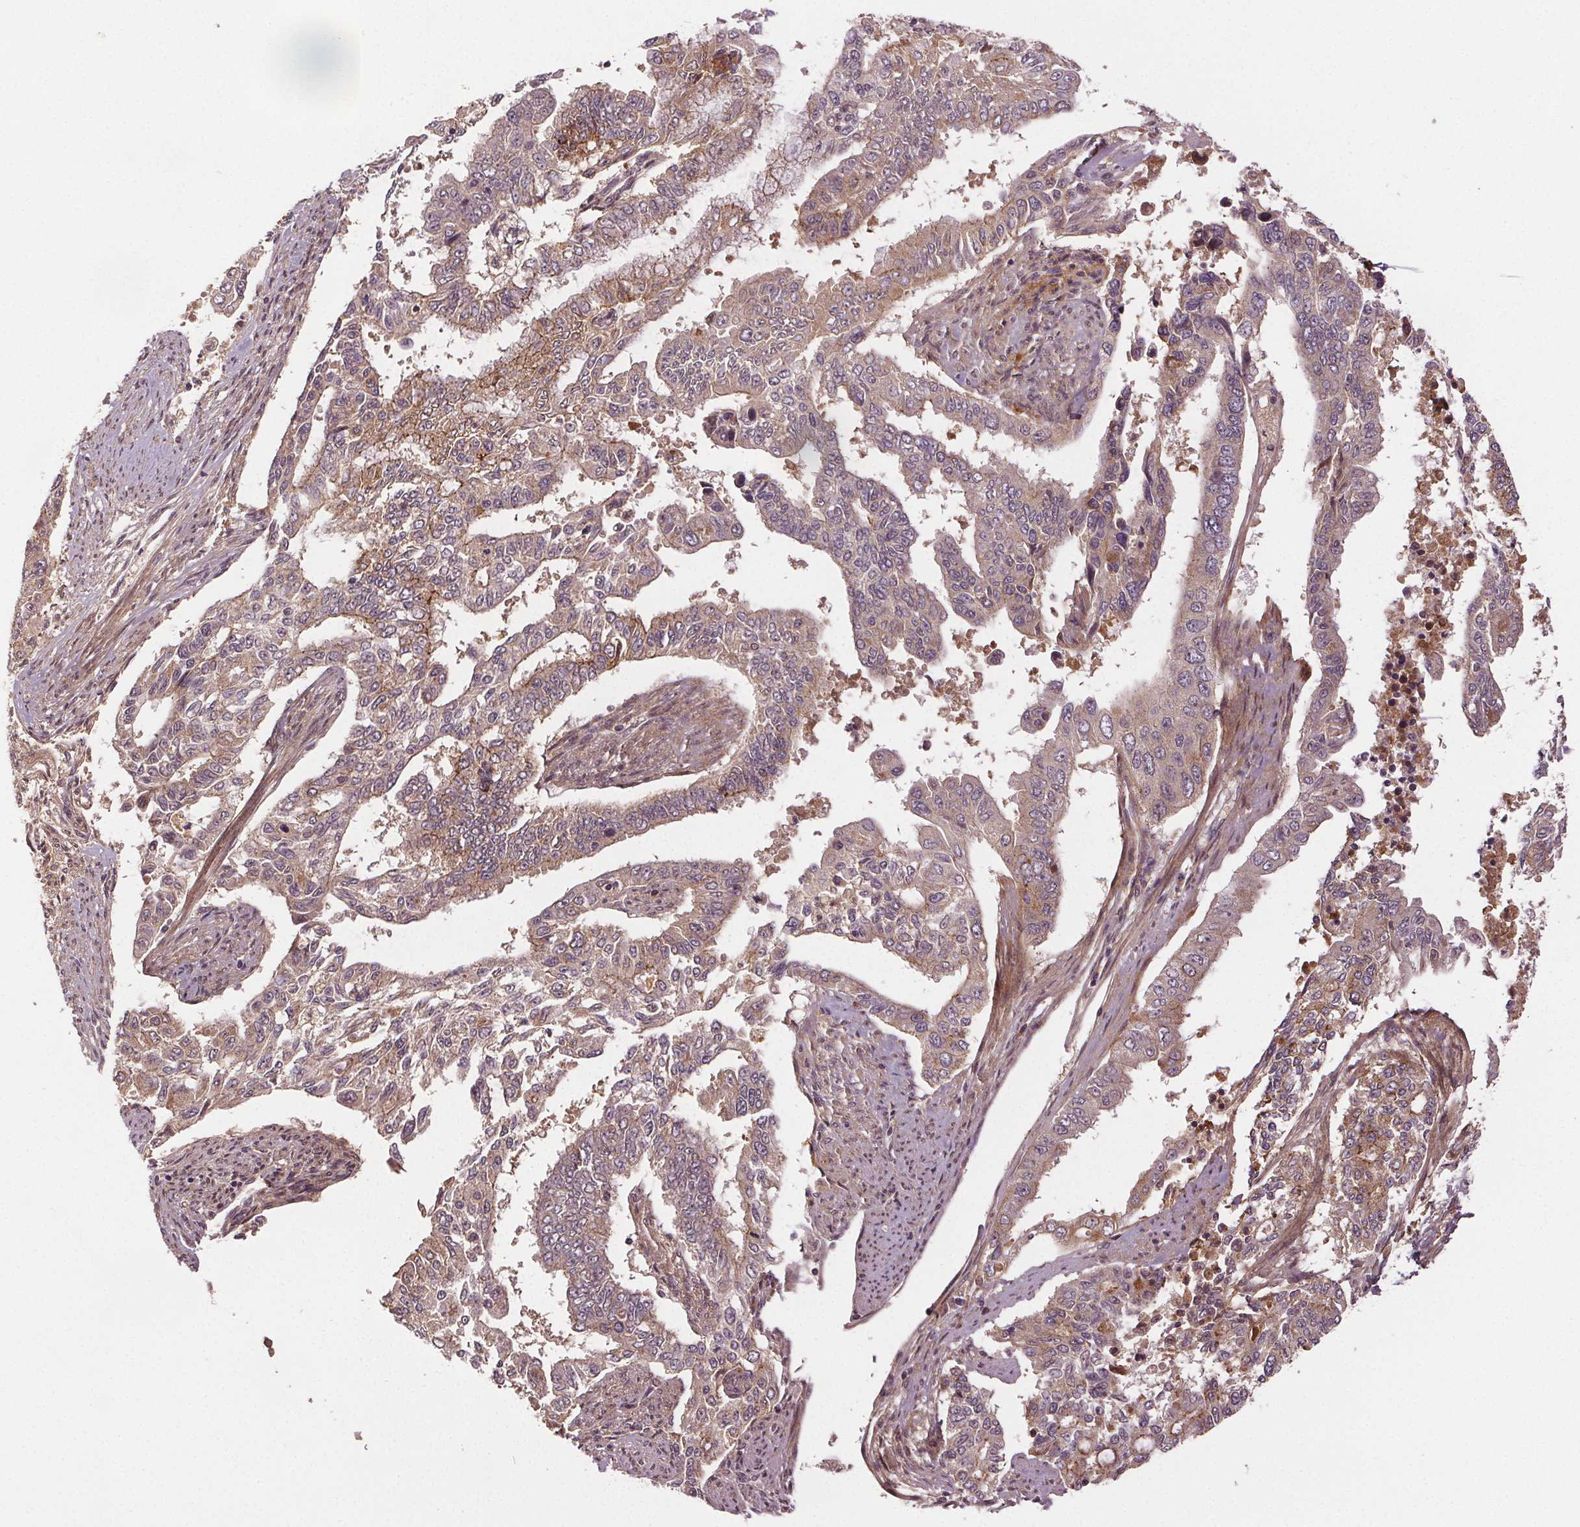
{"staining": {"intensity": "moderate", "quantity": "<25%", "location": "cytoplasmic/membranous"}, "tissue": "endometrial cancer", "cell_type": "Tumor cells", "image_type": "cancer", "snomed": [{"axis": "morphology", "description": "Adenocarcinoma, NOS"}, {"axis": "topography", "description": "Uterus"}], "caption": "About <25% of tumor cells in endometrial adenocarcinoma demonstrate moderate cytoplasmic/membranous protein staining as visualized by brown immunohistochemical staining.", "gene": "EPHB3", "patient": {"sex": "female", "age": 59}}